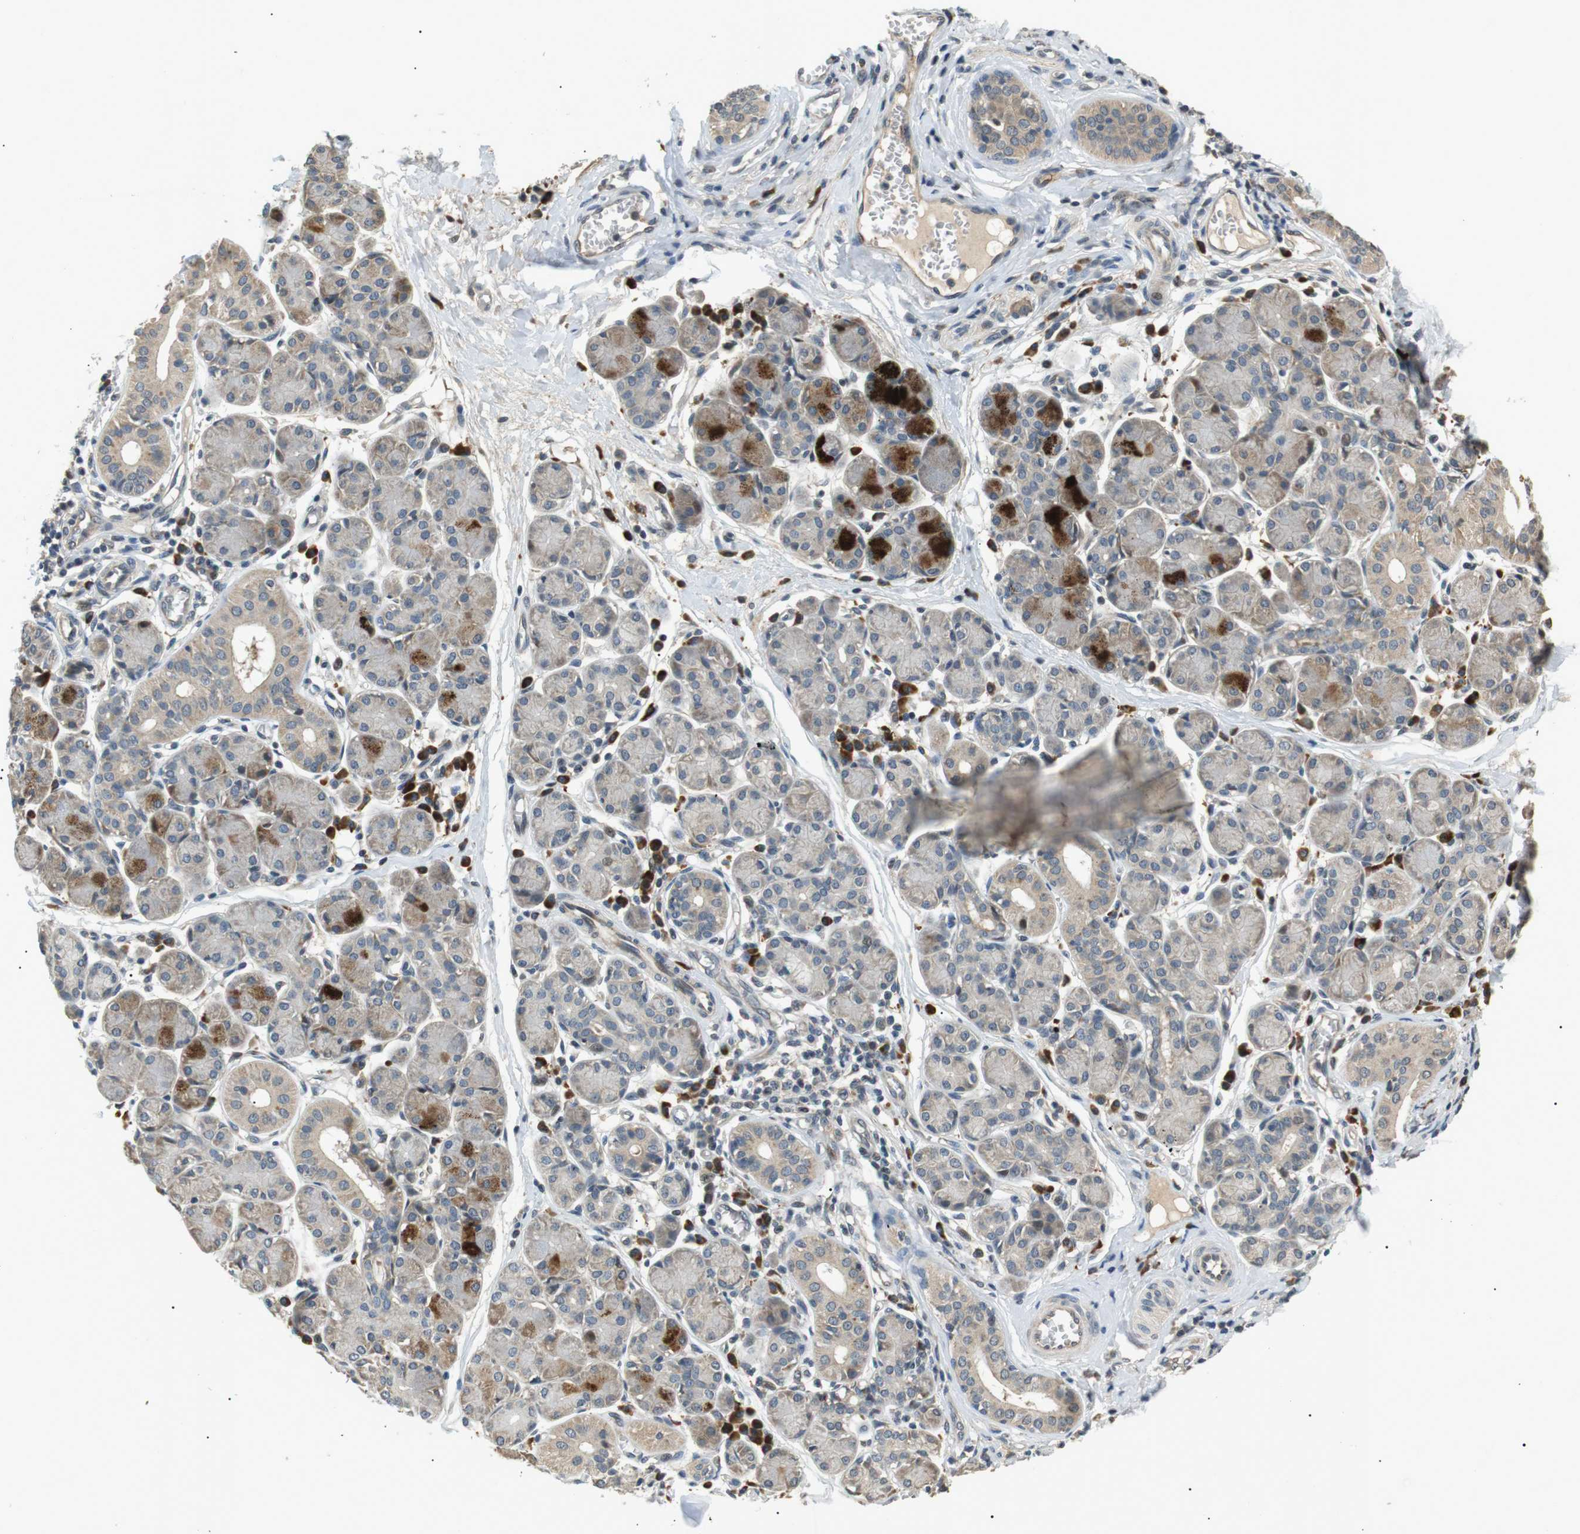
{"staining": {"intensity": "moderate", "quantity": "25%-75%", "location": "cytoplasmic/membranous"}, "tissue": "salivary gland", "cell_type": "Glandular cells", "image_type": "normal", "snomed": [{"axis": "morphology", "description": "Normal tissue, NOS"}, {"axis": "morphology", "description": "Inflammation, NOS"}, {"axis": "topography", "description": "Lymph node"}, {"axis": "topography", "description": "Salivary gland"}], "caption": "Salivary gland stained for a protein (brown) demonstrates moderate cytoplasmic/membranous positive staining in approximately 25%-75% of glandular cells.", "gene": "HSPA13", "patient": {"sex": "male", "age": 3}}